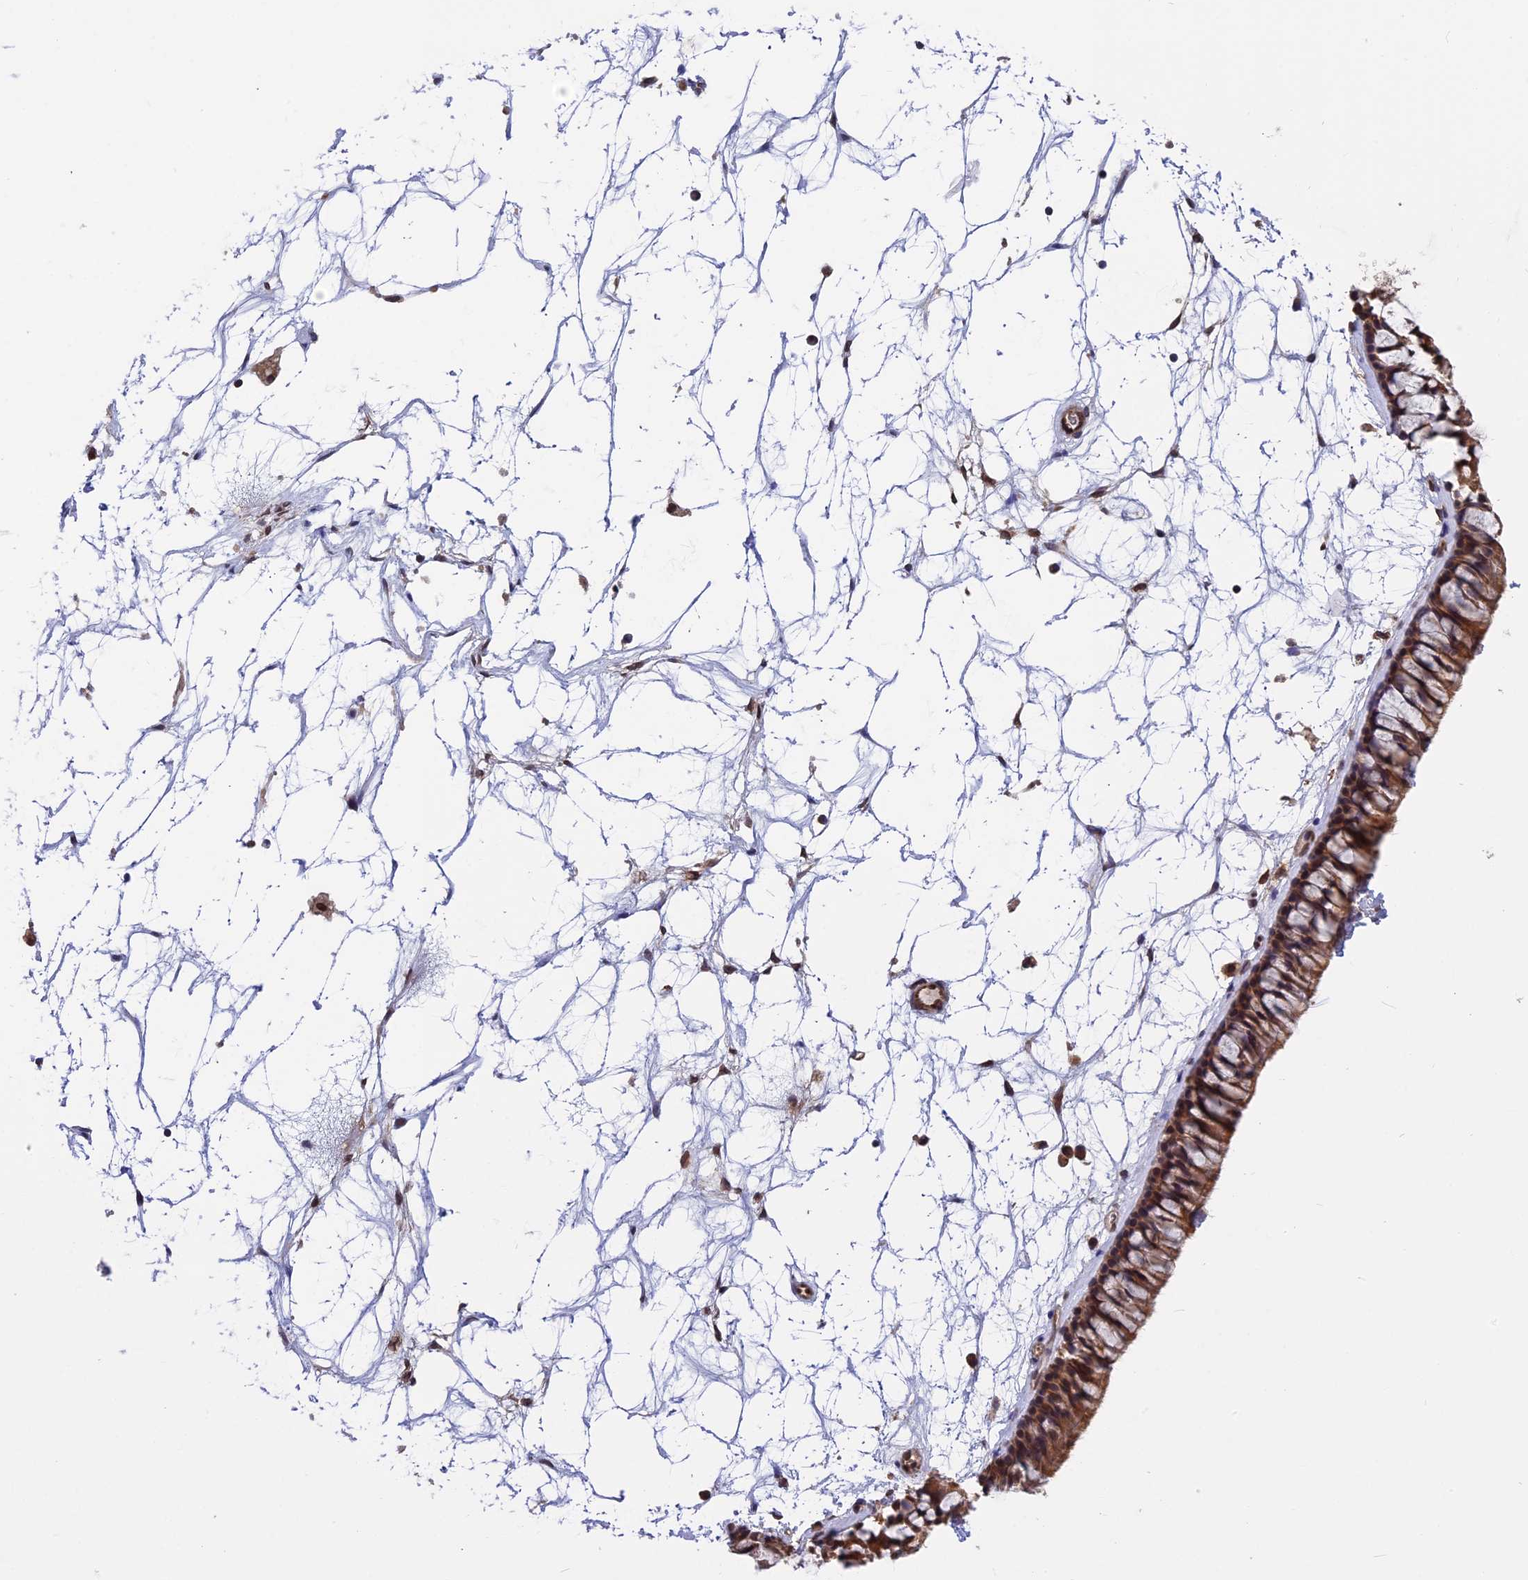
{"staining": {"intensity": "moderate", "quantity": ">75%", "location": "cytoplasmic/membranous"}, "tissue": "nasopharynx", "cell_type": "Respiratory epithelial cells", "image_type": "normal", "snomed": [{"axis": "morphology", "description": "Normal tissue, NOS"}, {"axis": "topography", "description": "Nasopharynx"}], "caption": "Protein expression analysis of benign human nasopharynx reveals moderate cytoplasmic/membranous expression in about >75% of respiratory epithelial cells.", "gene": "CHMP2A", "patient": {"sex": "male", "age": 64}}